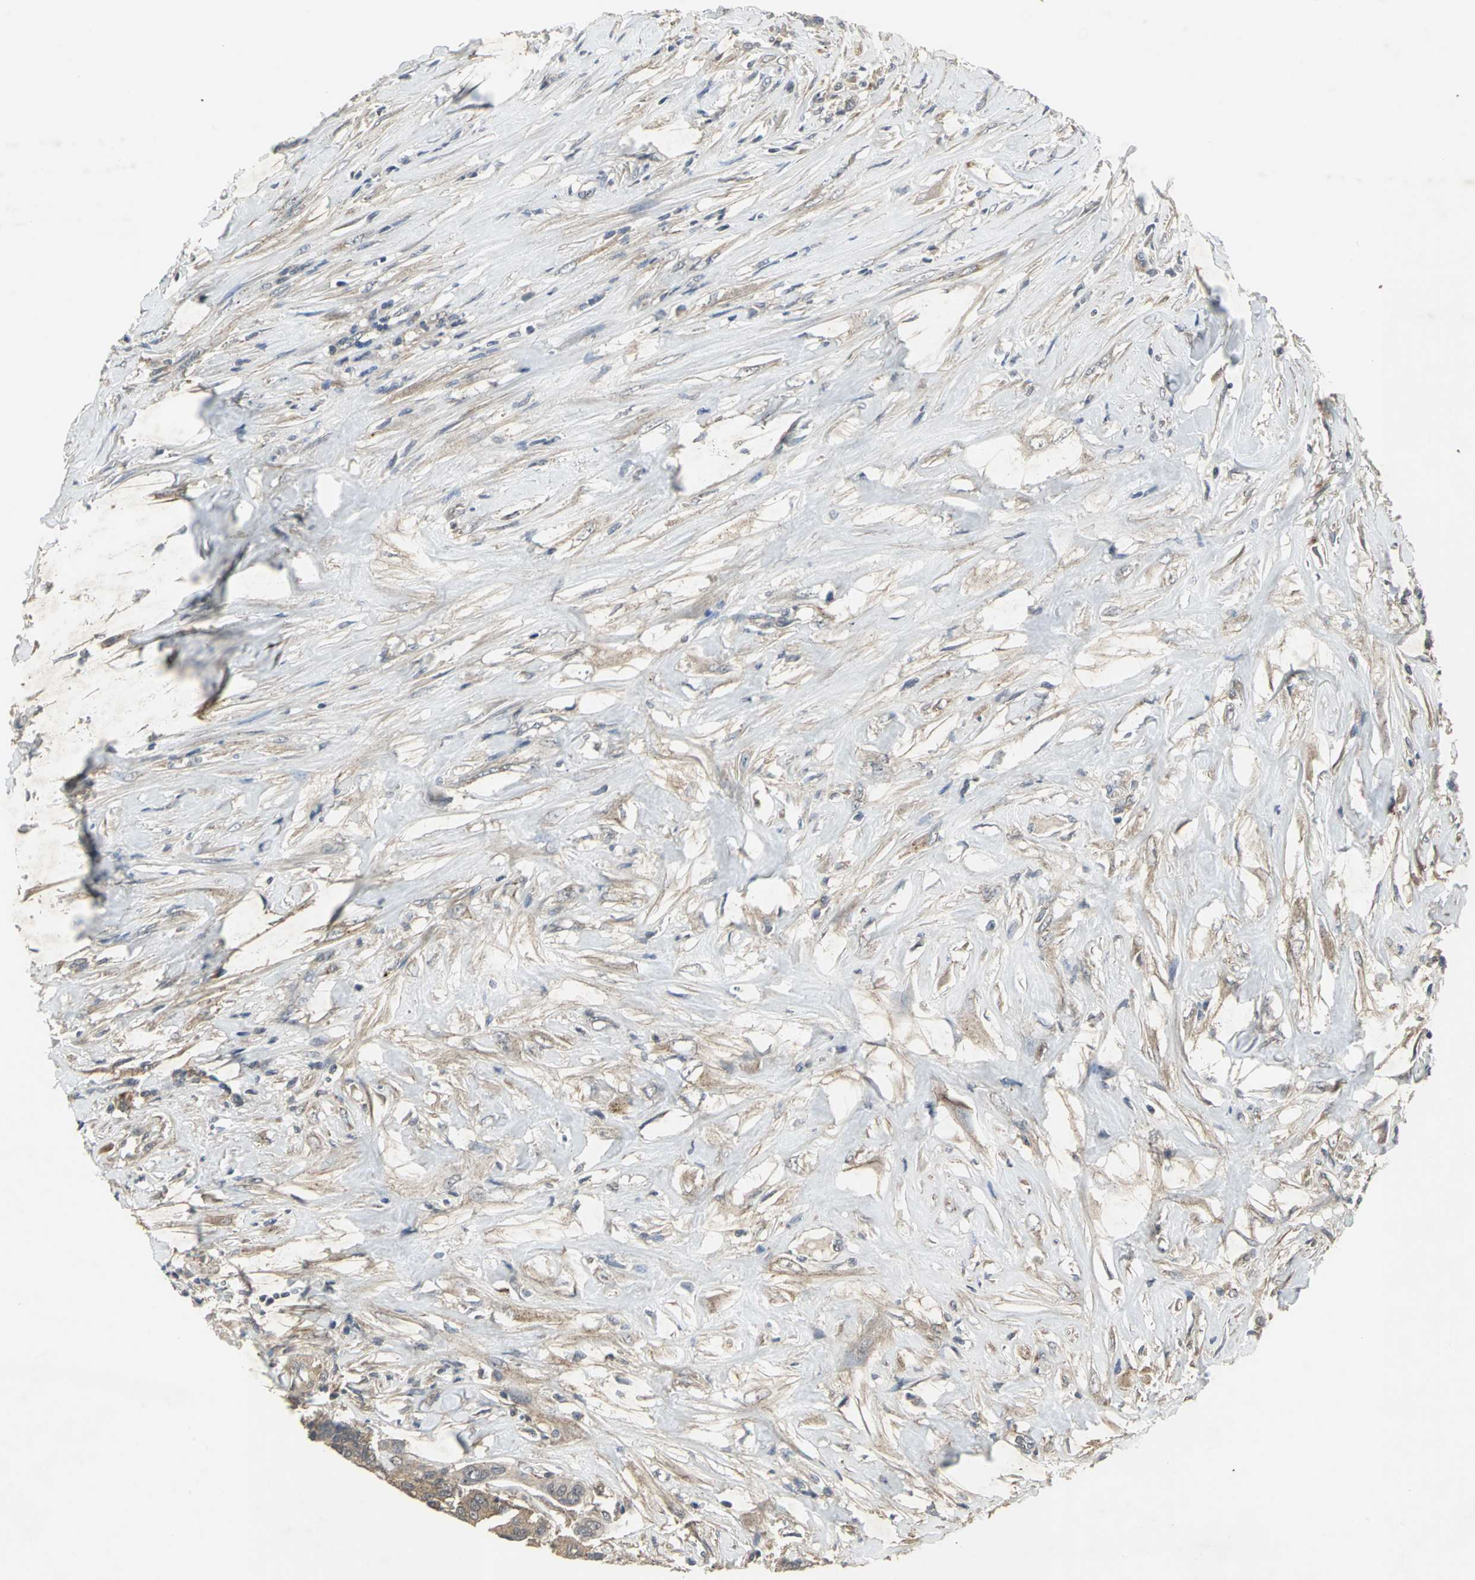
{"staining": {"intensity": "weak", "quantity": ">75%", "location": "cytoplasmic/membranous"}, "tissue": "colorectal cancer", "cell_type": "Tumor cells", "image_type": "cancer", "snomed": [{"axis": "morphology", "description": "Adenocarcinoma, NOS"}, {"axis": "topography", "description": "Rectum"}], "caption": "Colorectal cancer stained for a protein (brown) reveals weak cytoplasmic/membranous positive positivity in about >75% of tumor cells.", "gene": "KEAP1", "patient": {"sex": "male", "age": 55}}